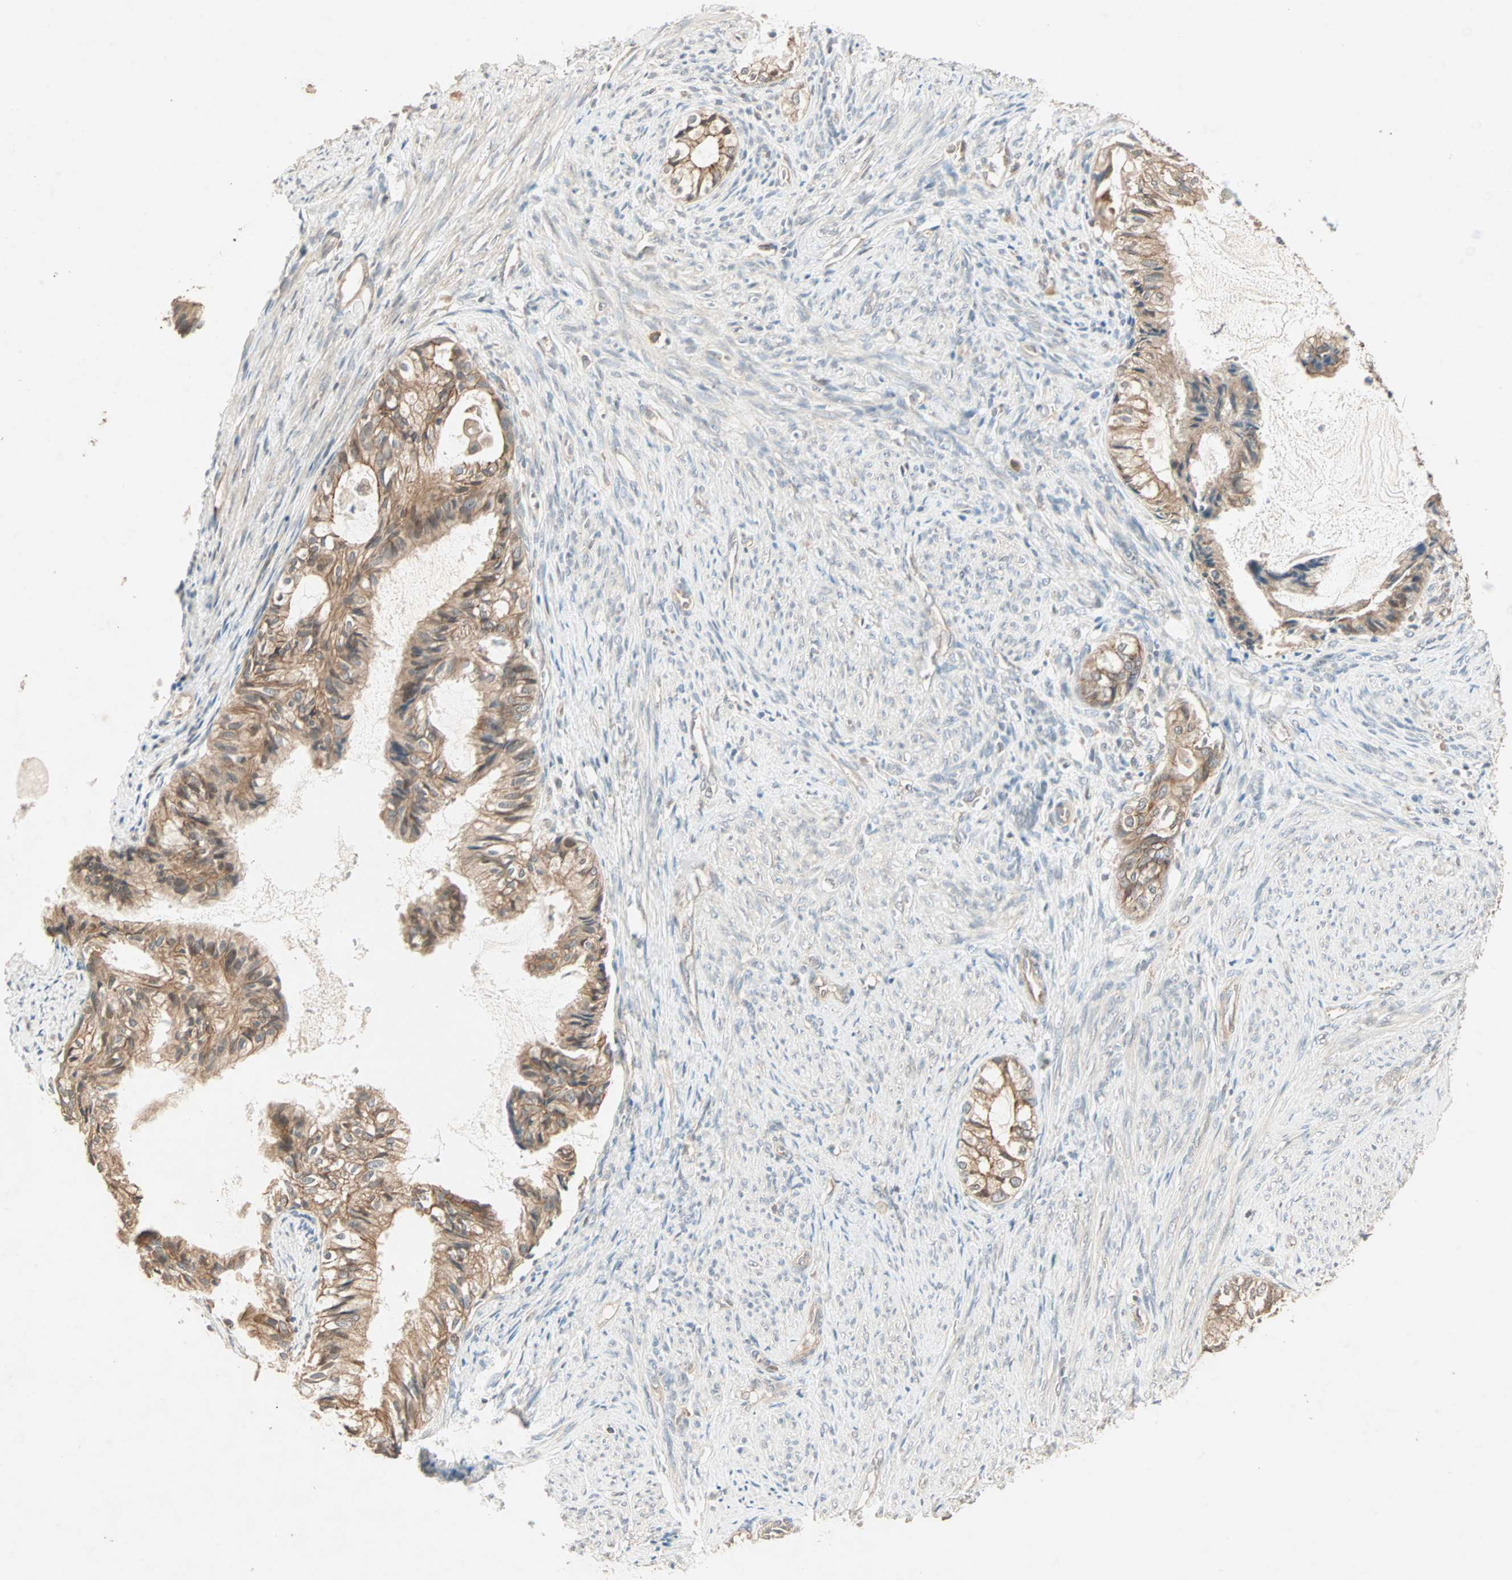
{"staining": {"intensity": "moderate", "quantity": ">75%", "location": "cytoplasmic/membranous"}, "tissue": "cervical cancer", "cell_type": "Tumor cells", "image_type": "cancer", "snomed": [{"axis": "morphology", "description": "Normal tissue, NOS"}, {"axis": "morphology", "description": "Adenocarcinoma, NOS"}, {"axis": "topography", "description": "Cervix"}, {"axis": "topography", "description": "Endometrium"}], "caption": "Approximately >75% of tumor cells in cervical adenocarcinoma reveal moderate cytoplasmic/membranous protein staining as visualized by brown immunohistochemical staining.", "gene": "TTF2", "patient": {"sex": "female", "age": 86}}